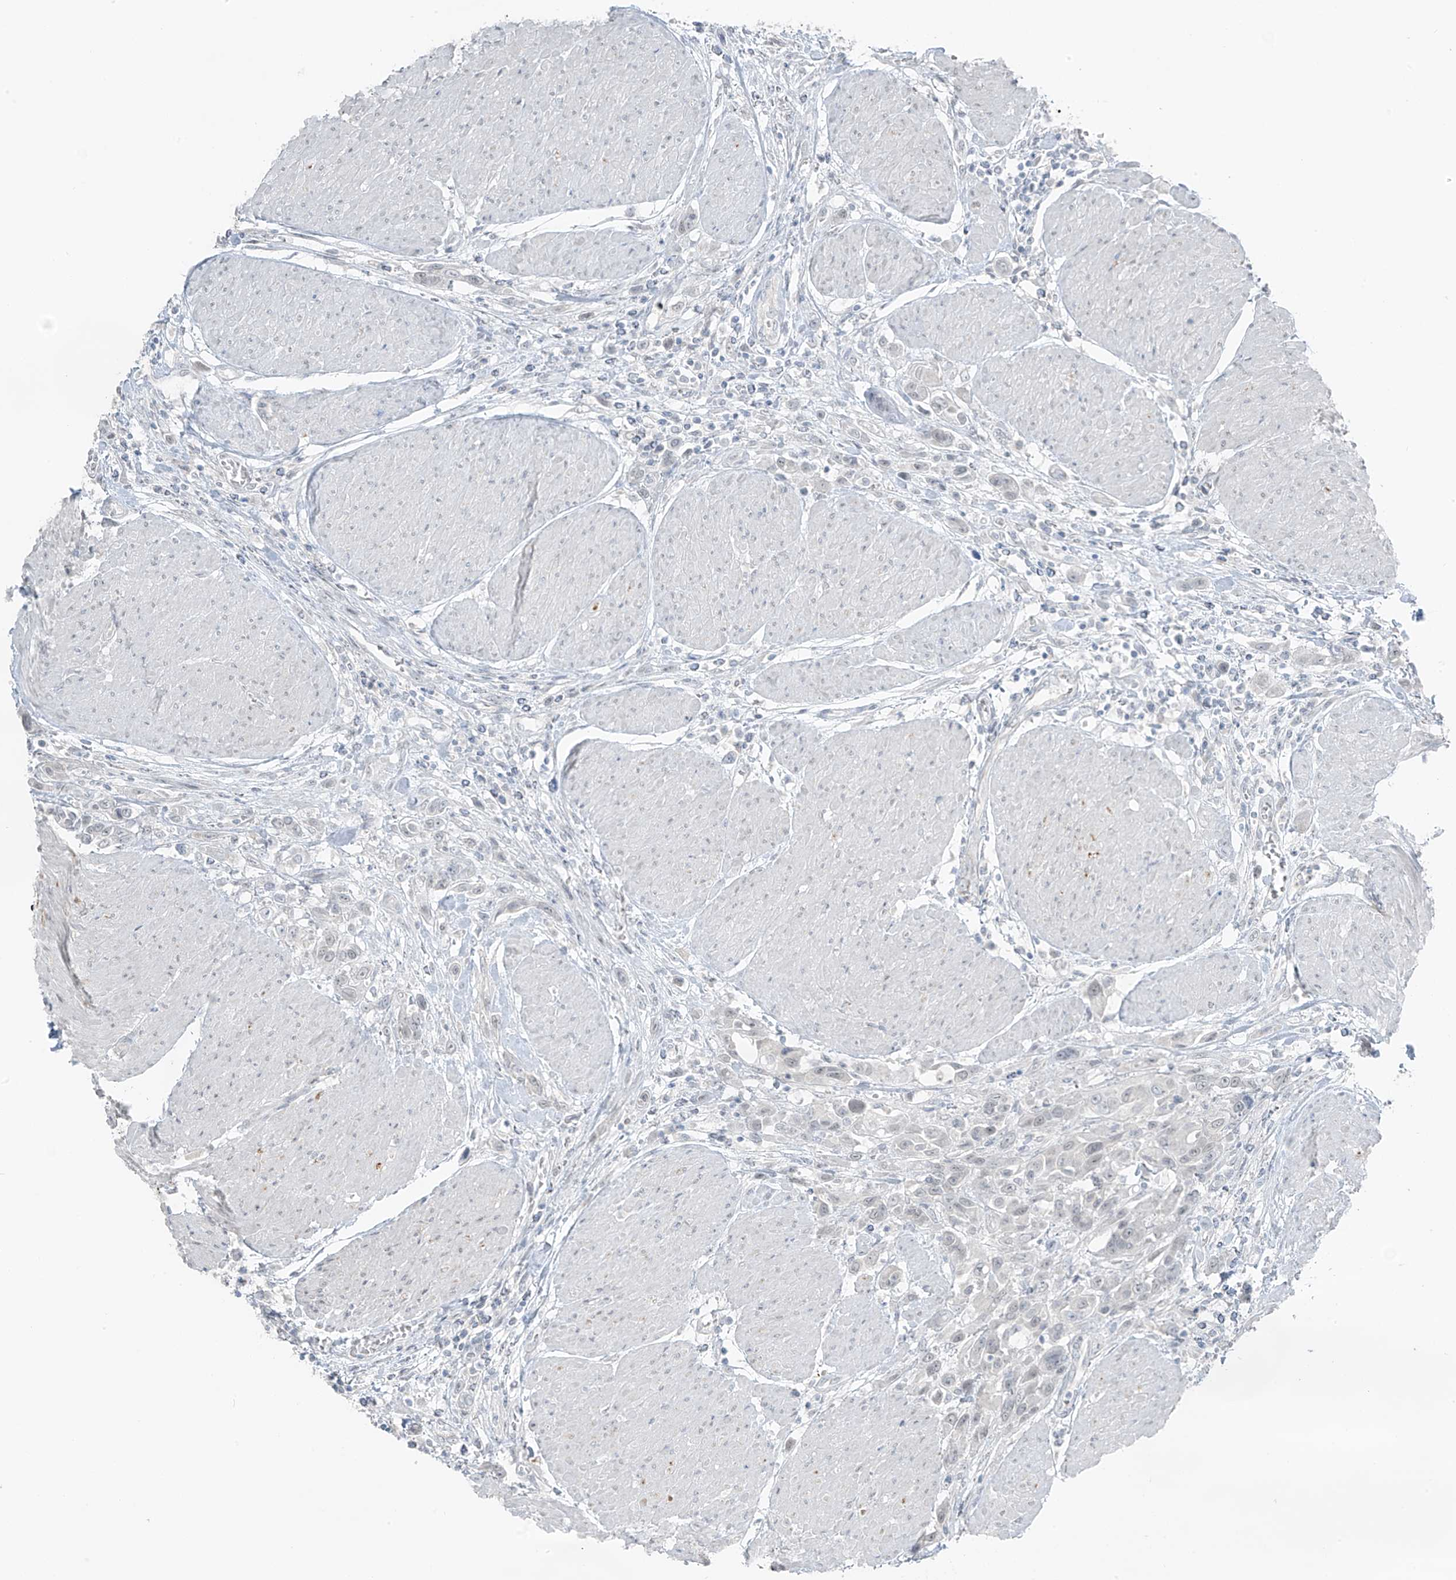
{"staining": {"intensity": "negative", "quantity": "none", "location": "none"}, "tissue": "urothelial cancer", "cell_type": "Tumor cells", "image_type": "cancer", "snomed": [{"axis": "morphology", "description": "Urothelial carcinoma, High grade"}, {"axis": "topography", "description": "Urinary bladder"}], "caption": "Tumor cells are negative for protein expression in human urothelial cancer. Brightfield microscopy of immunohistochemistry stained with DAB (3,3'-diaminobenzidine) (brown) and hematoxylin (blue), captured at high magnification.", "gene": "PRDM6", "patient": {"sex": "male", "age": 50}}